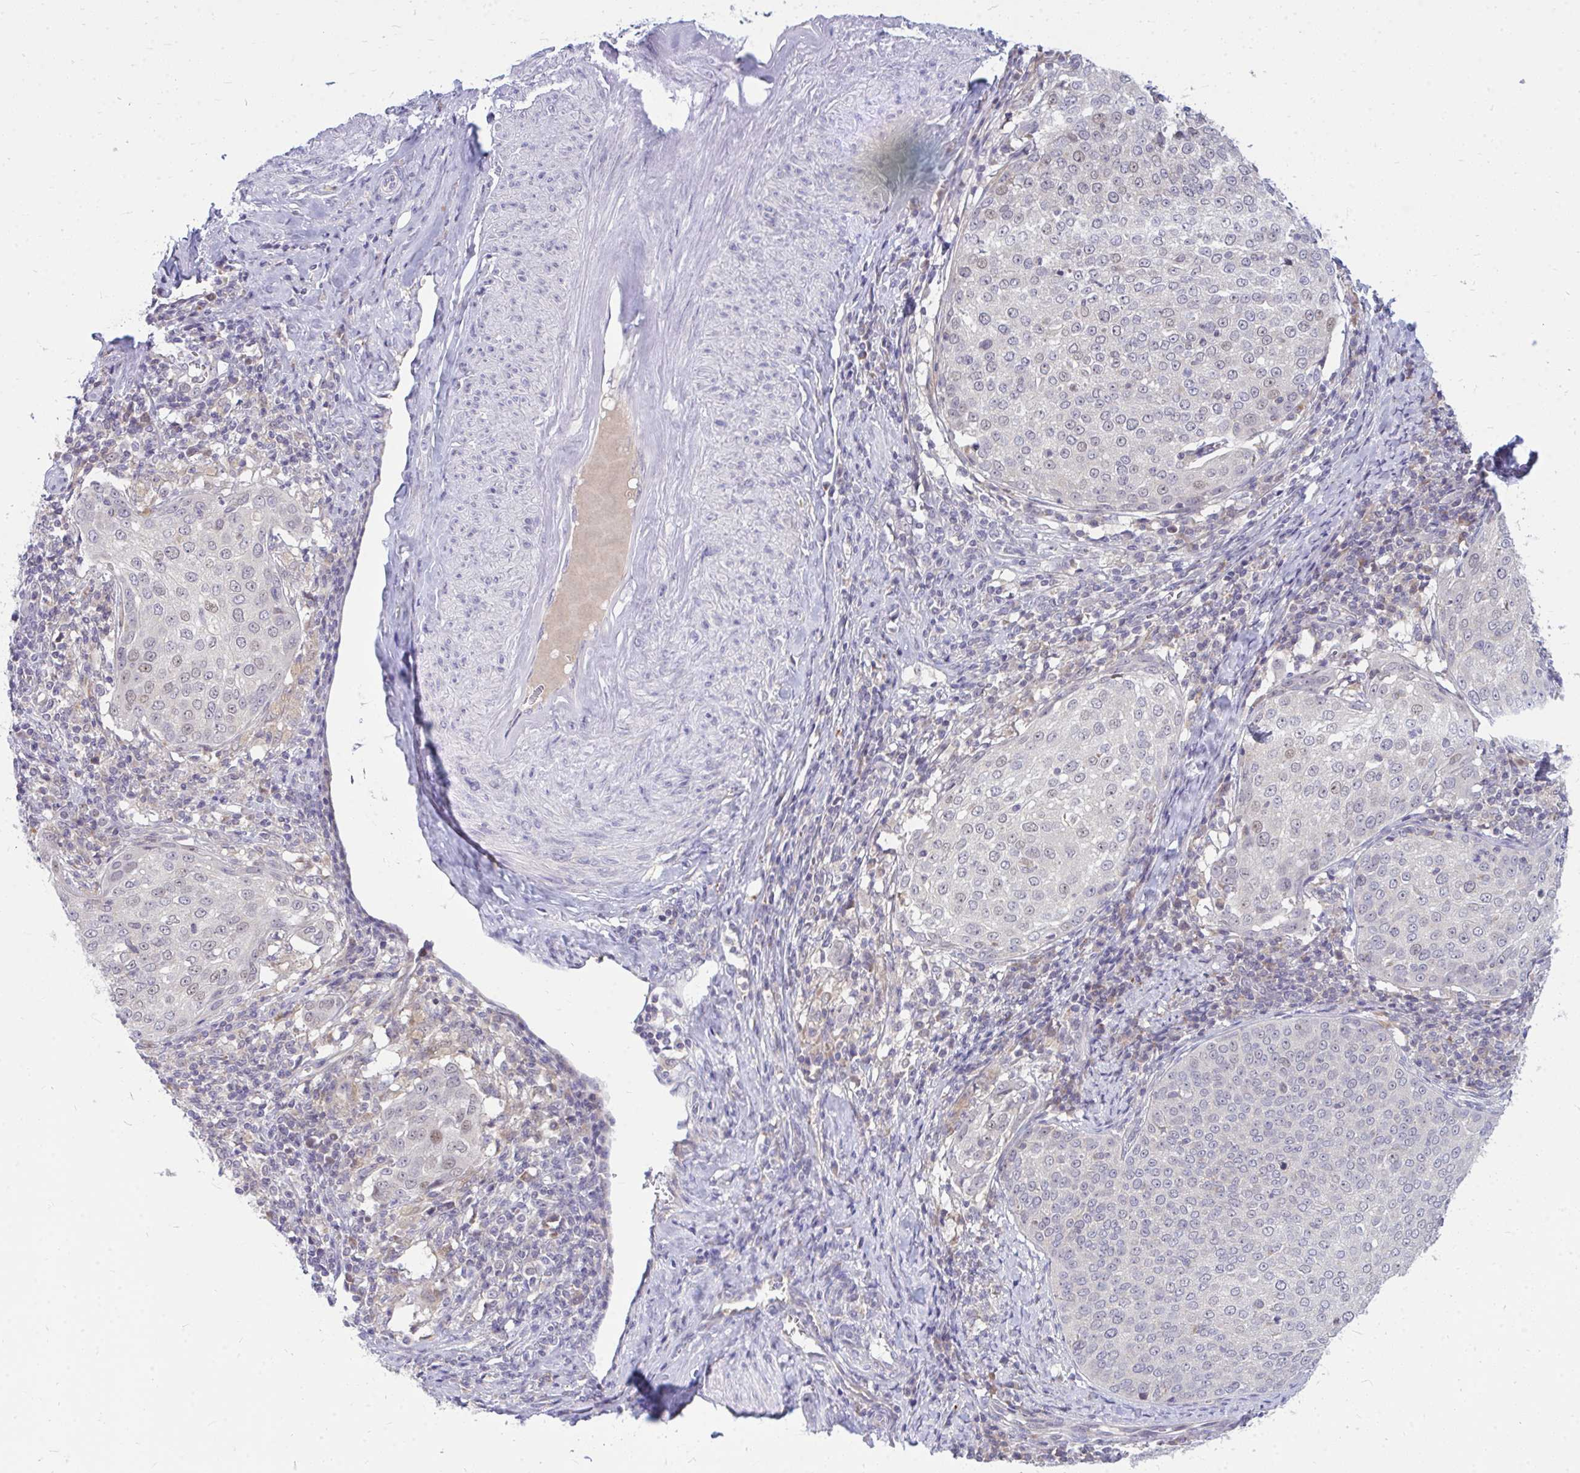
{"staining": {"intensity": "negative", "quantity": "none", "location": "none"}, "tissue": "cervical cancer", "cell_type": "Tumor cells", "image_type": "cancer", "snomed": [{"axis": "morphology", "description": "Squamous cell carcinoma, NOS"}, {"axis": "topography", "description": "Cervix"}], "caption": "This is an immunohistochemistry (IHC) image of human cervical cancer. There is no staining in tumor cells.", "gene": "ZSCAN25", "patient": {"sex": "female", "age": 57}}